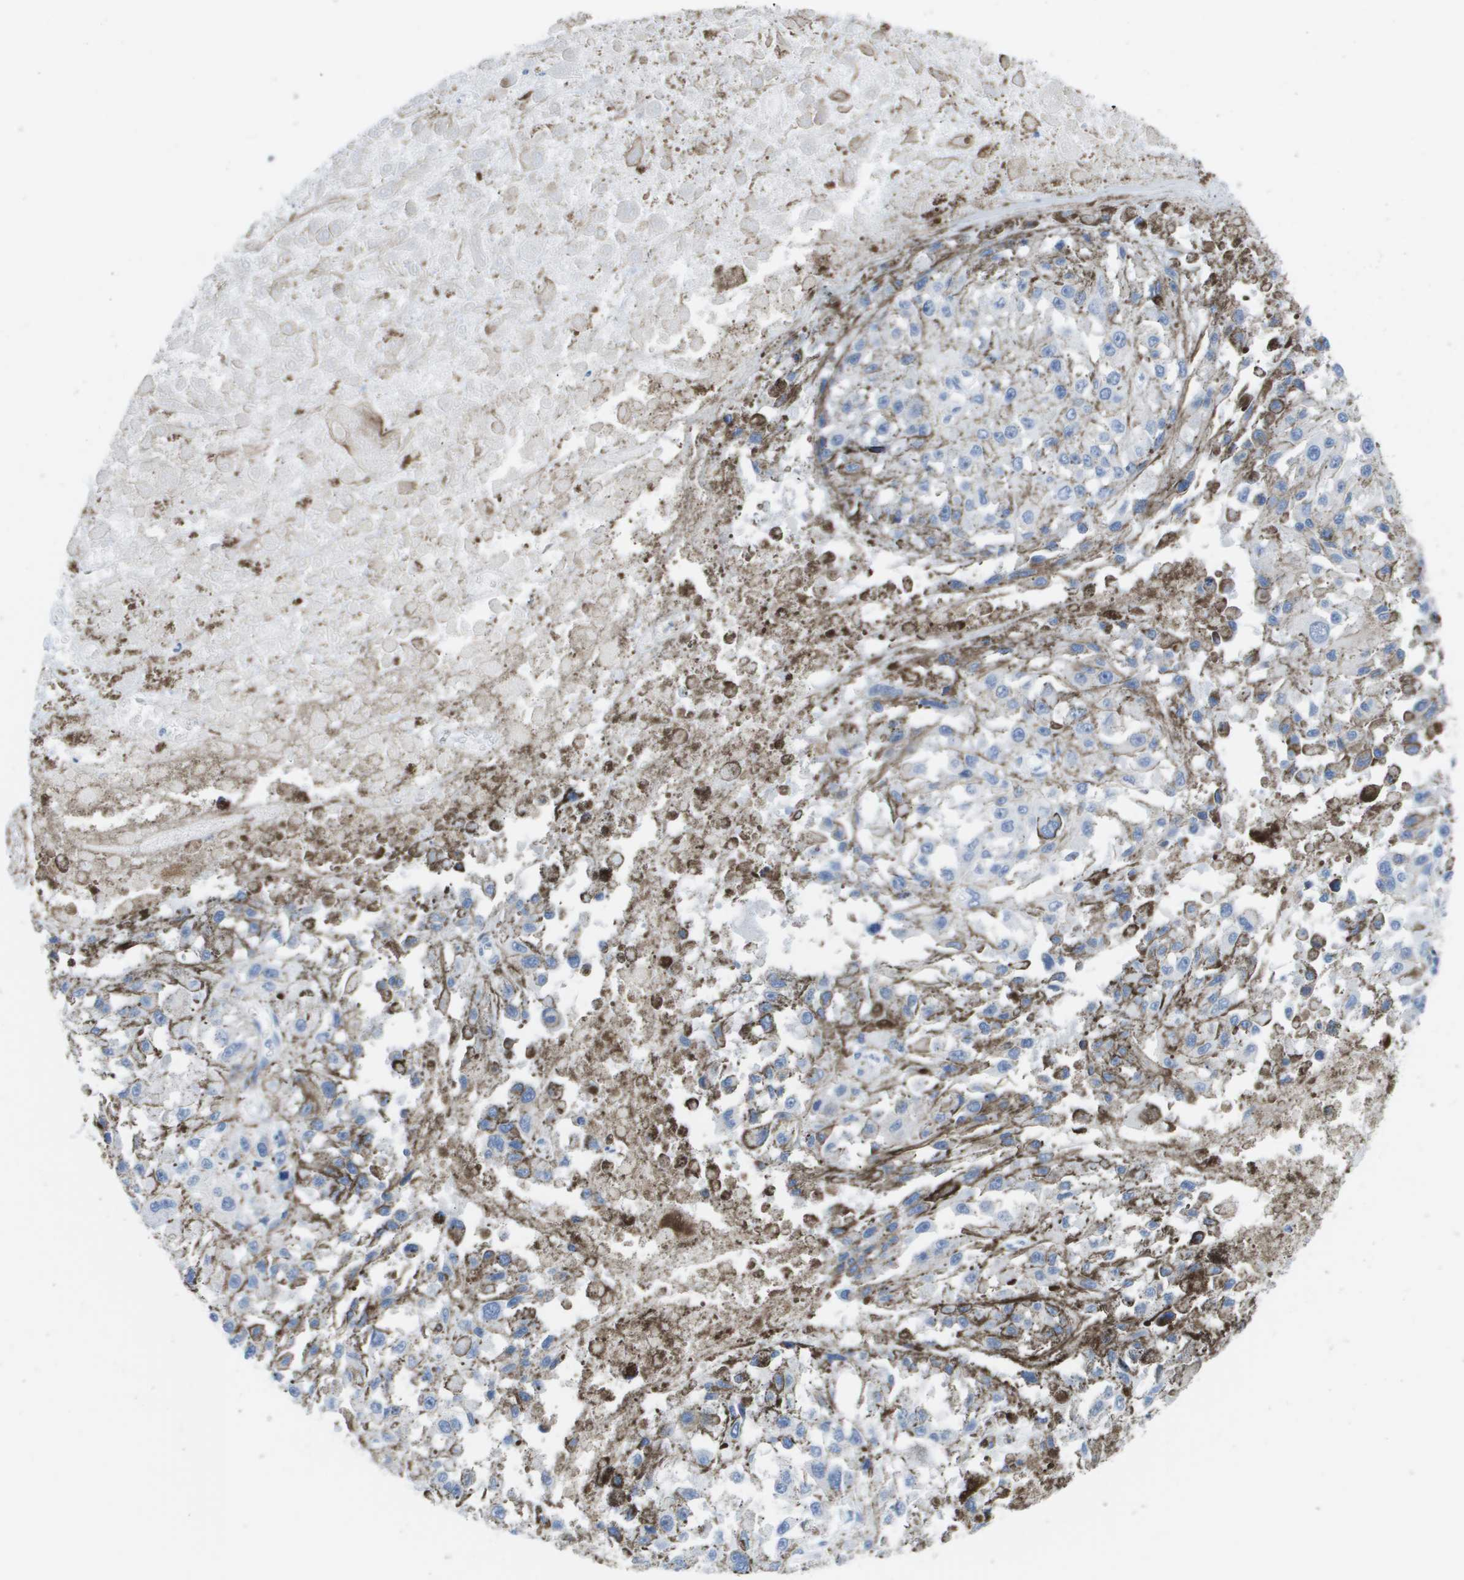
{"staining": {"intensity": "negative", "quantity": "none", "location": "none"}, "tissue": "melanoma", "cell_type": "Tumor cells", "image_type": "cancer", "snomed": [{"axis": "morphology", "description": "Malignant melanoma, Metastatic site"}, {"axis": "topography", "description": "Lymph node"}], "caption": "A high-resolution image shows immunohistochemistry (IHC) staining of melanoma, which reveals no significant expression in tumor cells.", "gene": "MS4A1", "patient": {"sex": "male", "age": 59}}